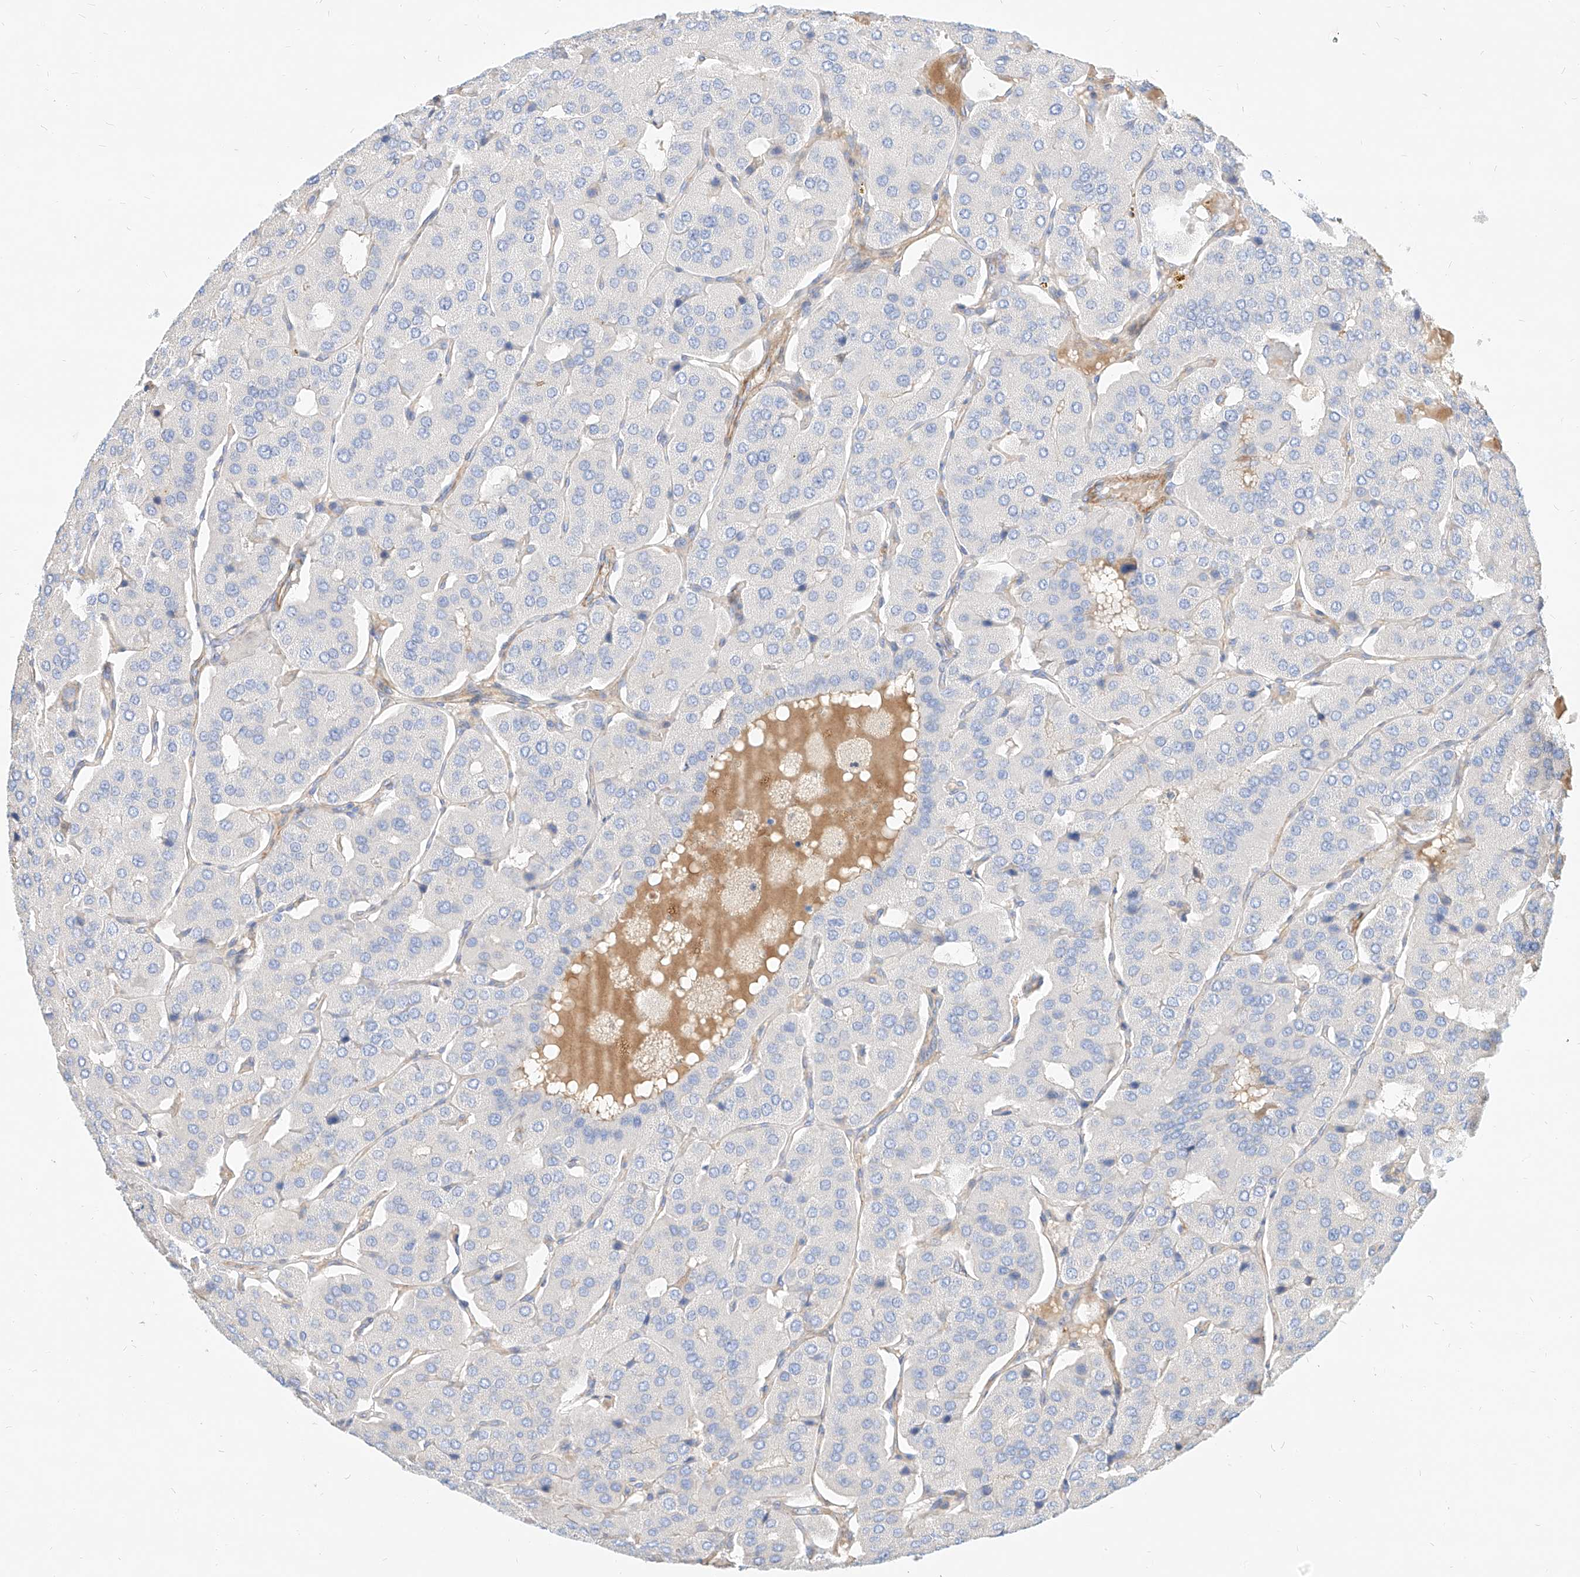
{"staining": {"intensity": "negative", "quantity": "none", "location": "none"}, "tissue": "parathyroid gland", "cell_type": "Glandular cells", "image_type": "normal", "snomed": [{"axis": "morphology", "description": "Normal tissue, NOS"}, {"axis": "morphology", "description": "Adenoma, NOS"}, {"axis": "topography", "description": "Parathyroid gland"}], "caption": "Immunohistochemistry photomicrograph of benign parathyroid gland: parathyroid gland stained with DAB demonstrates no significant protein staining in glandular cells.", "gene": "KCNH5", "patient": {"sex": "female", "age": 86}}